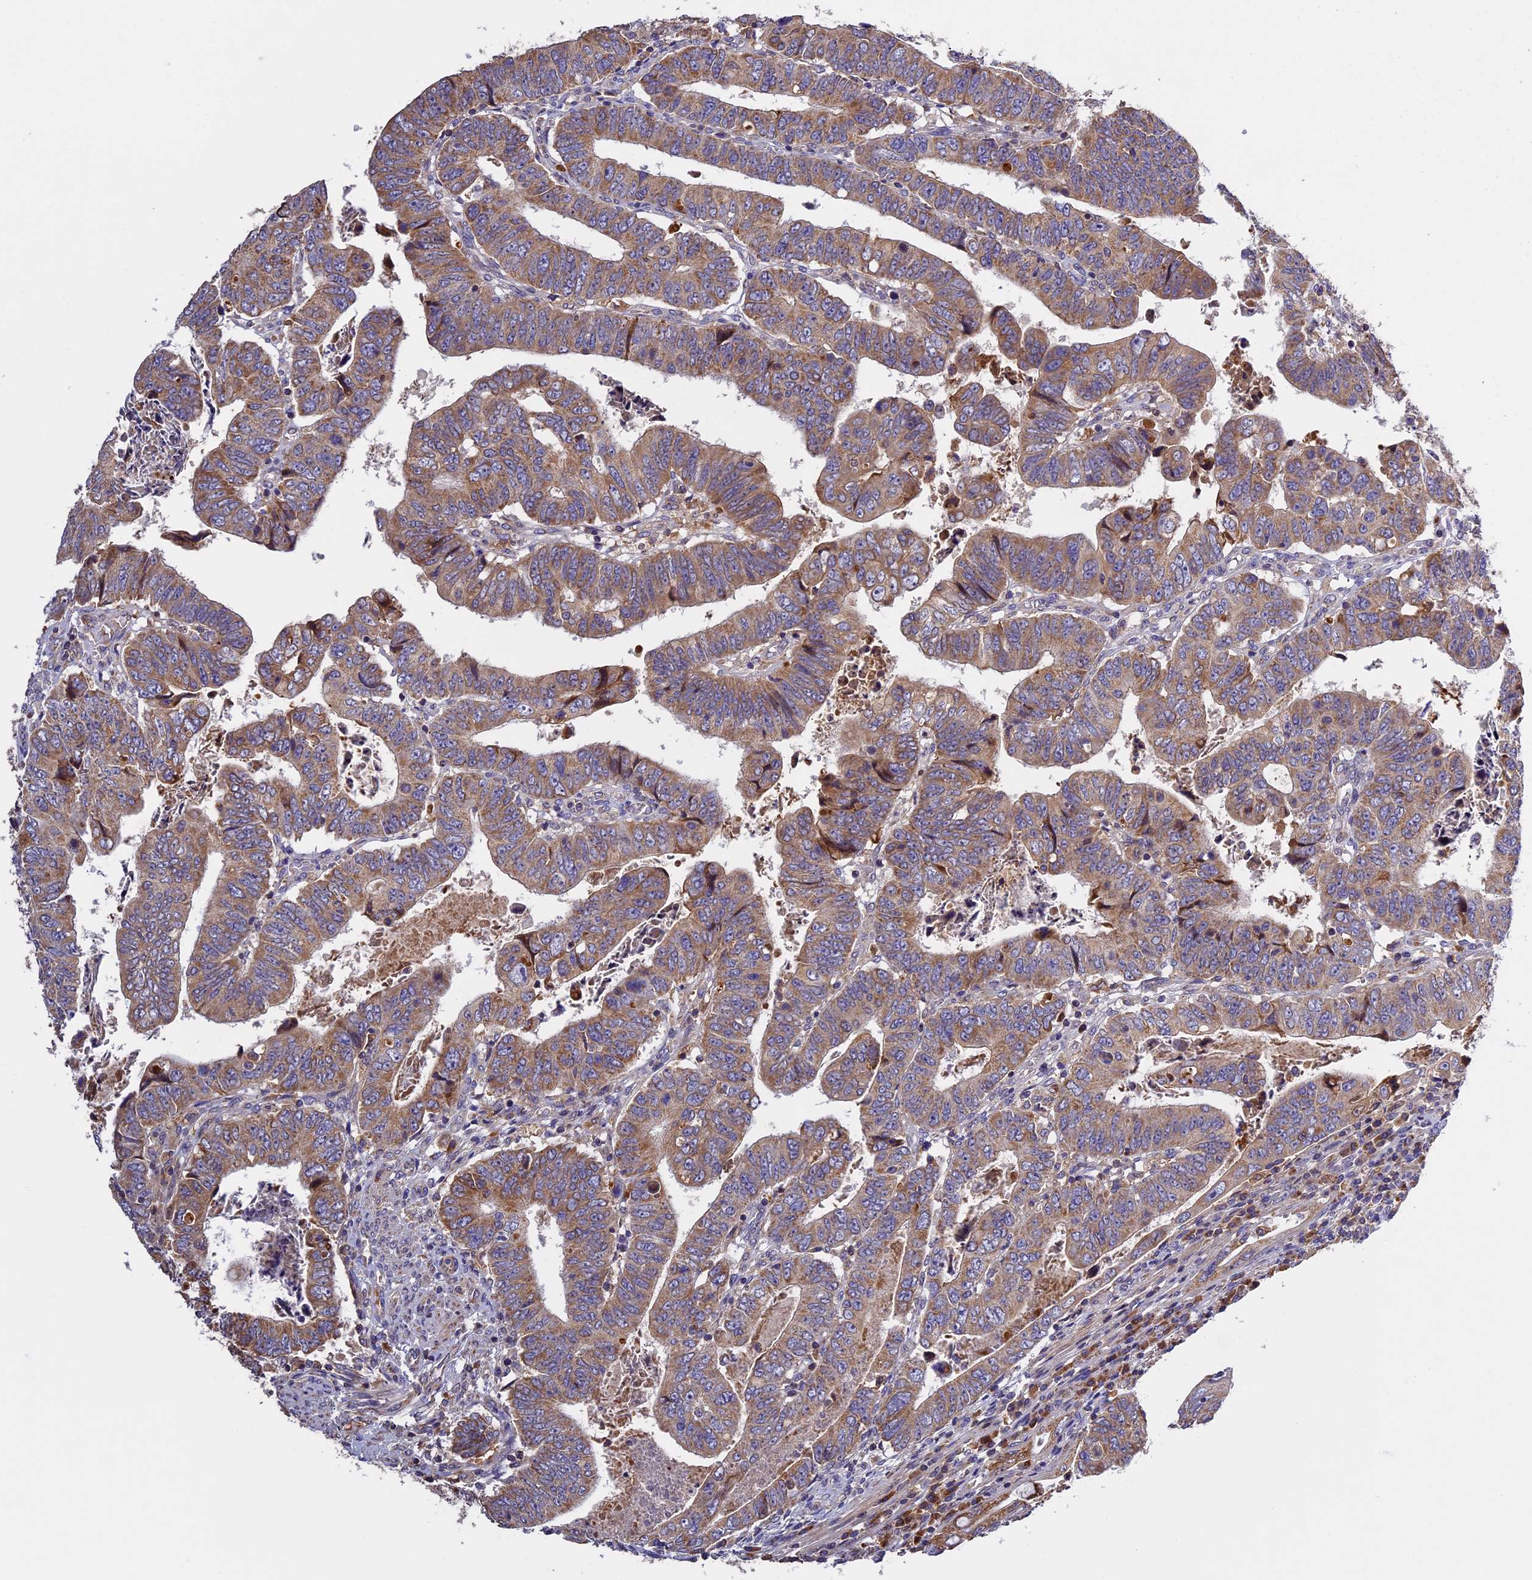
{"staining": {"intensity": "moderate", "quantity": ">75%", "location": "cytoplasmic/membranous"}, "tissue": "colorectal cancer", "cell_type": "Tumor cells", "image_type": "cancer", "snomed": [{"axis": "morphology", "description": "Normal tissue, NOS"}, {"axis": "morphology", "description": "Adenocarcinoma, NOS"}, {"axis": "topography", "description": "Rectum"}], "caption": "Tumor cells reveal medium levels of moderate cytoplasmic/membranous expression in approximately >75% of cells in human colorectal cancer.", "gene": "OCEL1", "patient": {"sex": "female", "age": 65}}